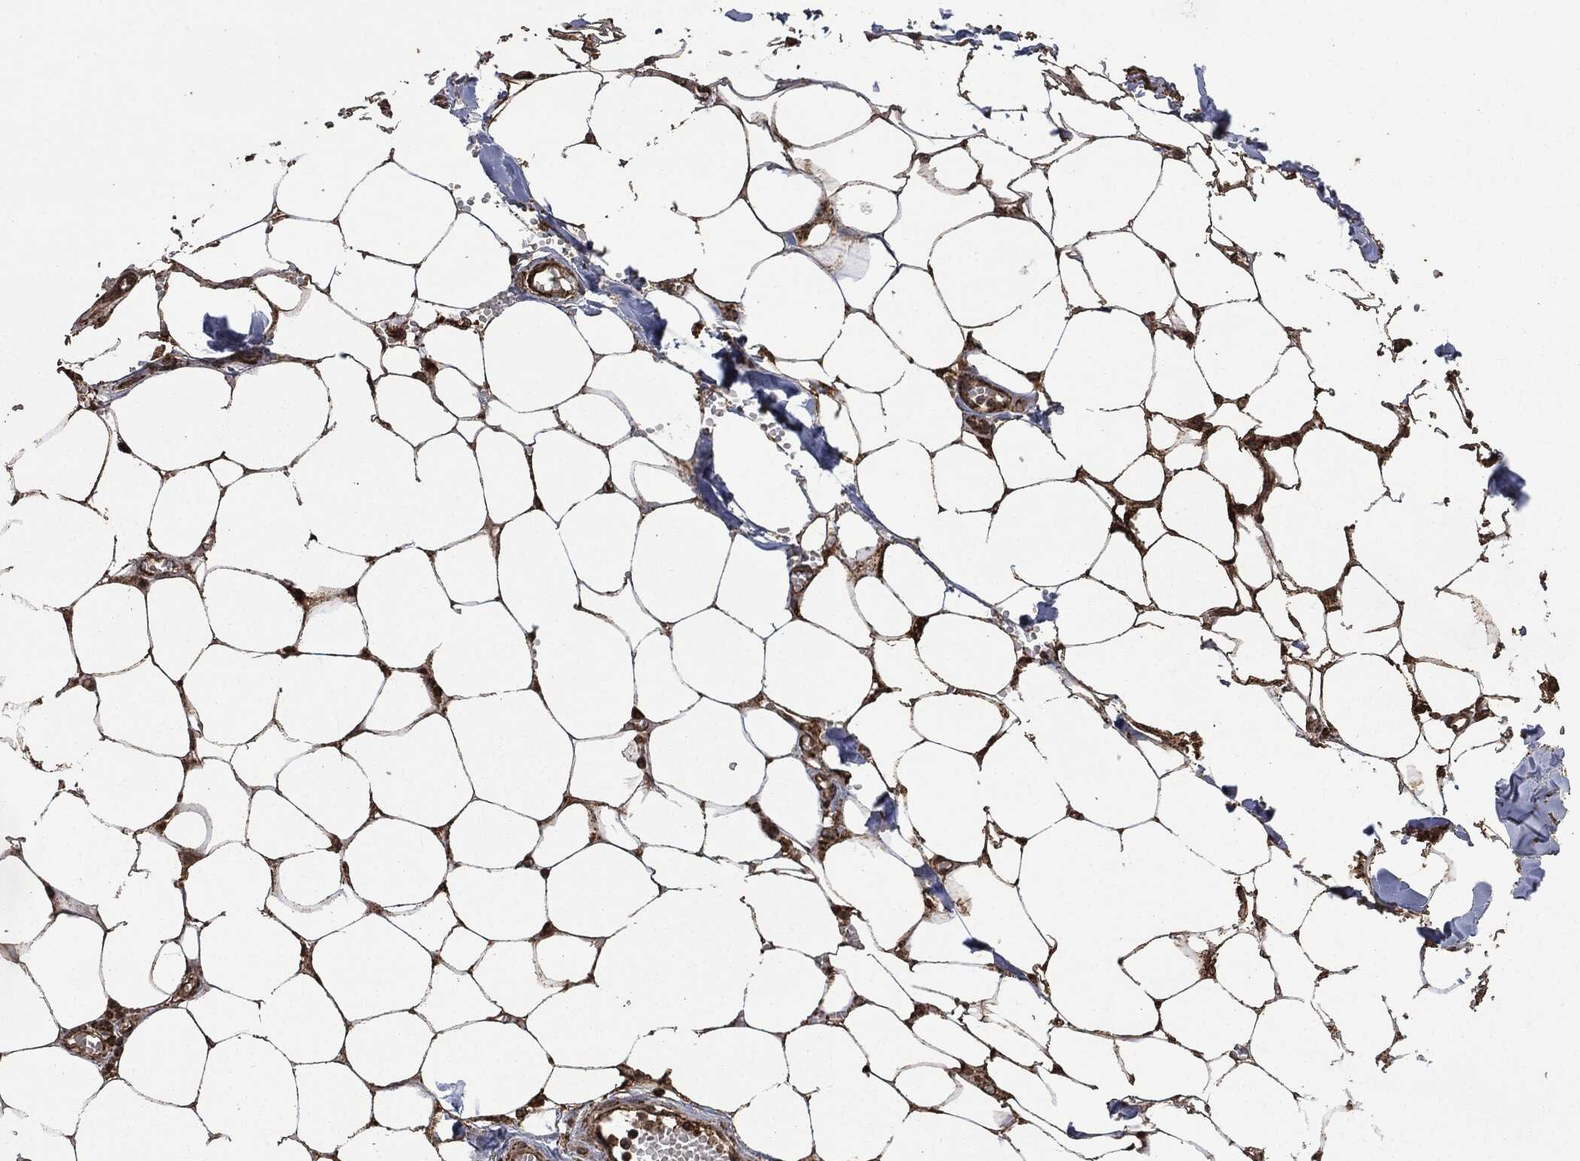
{"staining": {"intensity": "strong", "quantity": ">75%", "location": "cytoplasmic/membranous"}, "tissue": "adipose tissue", "cell_type": "Adipocytes", "image_type": "normal", "snomed": [{"axis": "morphology", "description": "Normal tissue, NOS"}, {"axis": "morphology", "description": "Squamous cell carcinoma, NOS"}, {"axis": "topography", "description": "Cartilage tissue"}, {"axis": "topography", "description": "Lung"}], "caption": "Immunohistochemistry micrograph of normal adipose tissue: human adipose tissue stained using immunohistochemistry (IHC) displays high levels of strong protein expression localized specifically in the cytoplasmic/membranous of adipocytes, appearing as a cytoplasmic/membranous brown color.", "gene": "LIG3", "patient": {"sex": "male", "age": 66}}